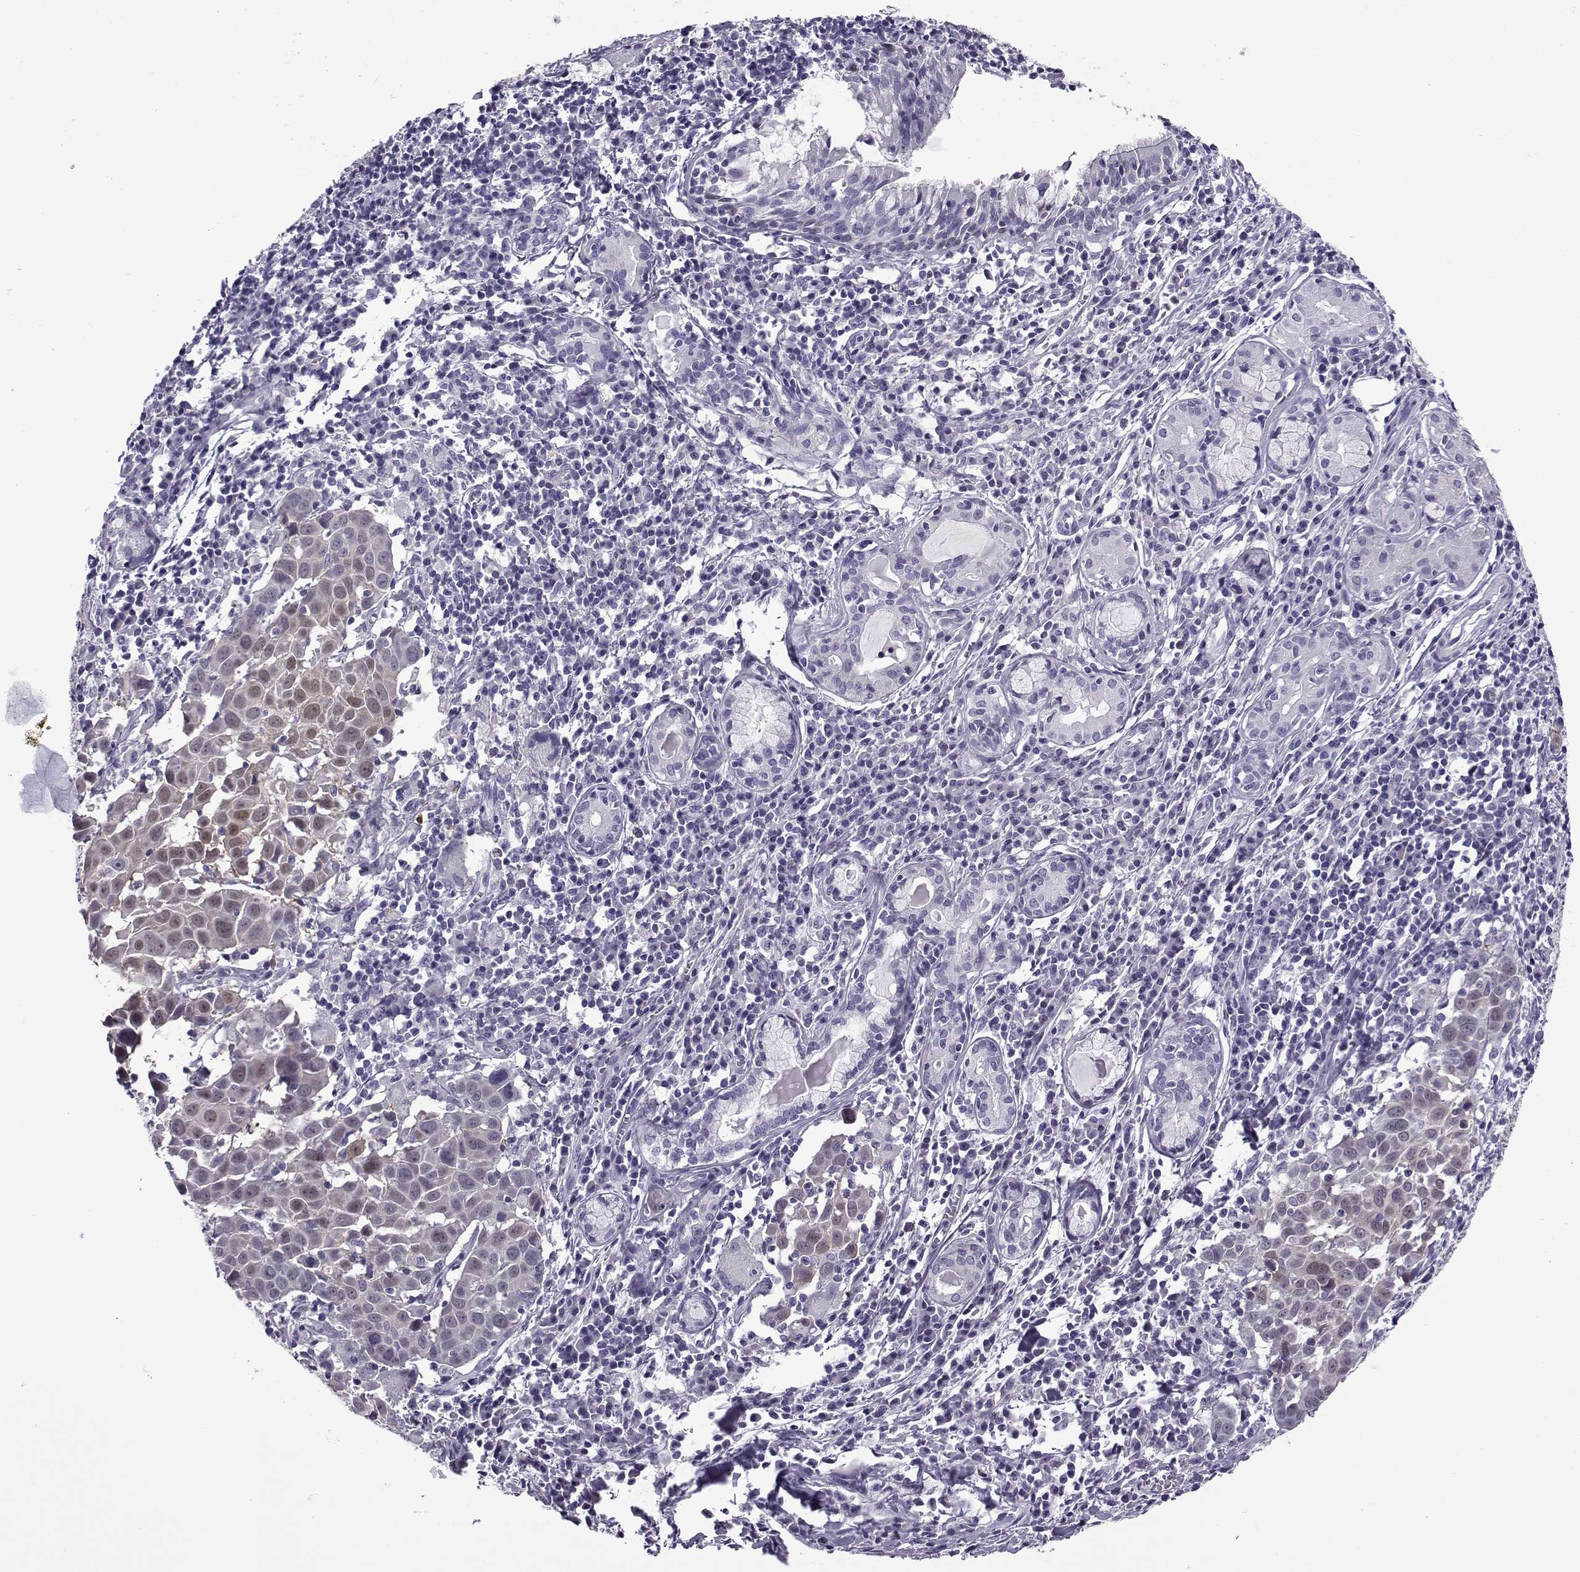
{"staining": {"intensity": "weak", "quantity": "25%-75%", "location": "cytoplasmic/membranous"}, "tissue": "lung cancer", "cell_type": "Tumor cells", "image_type": "cancer", "snomed": [{"axis": "morphology", "description": "Squamous cell carcinoma, NOS"}, {"axis": "topography", "description": "Lung"}], "caption": "IHC (DAB) staining of human lung cancer (squamous cell carcinoma) exhibits weak cytoplasmic/membranous protein expression in about 25%-75% of tumor cells. The staining was performed using DAB (3,3'-diaminobenzidine) to visualize the protein expression in brown, while the nuclei were stained in blue with hematoxylin (Magnification: 20x).", "gene": "OIP5", "patient": {"sex": "male", "age": 57}}